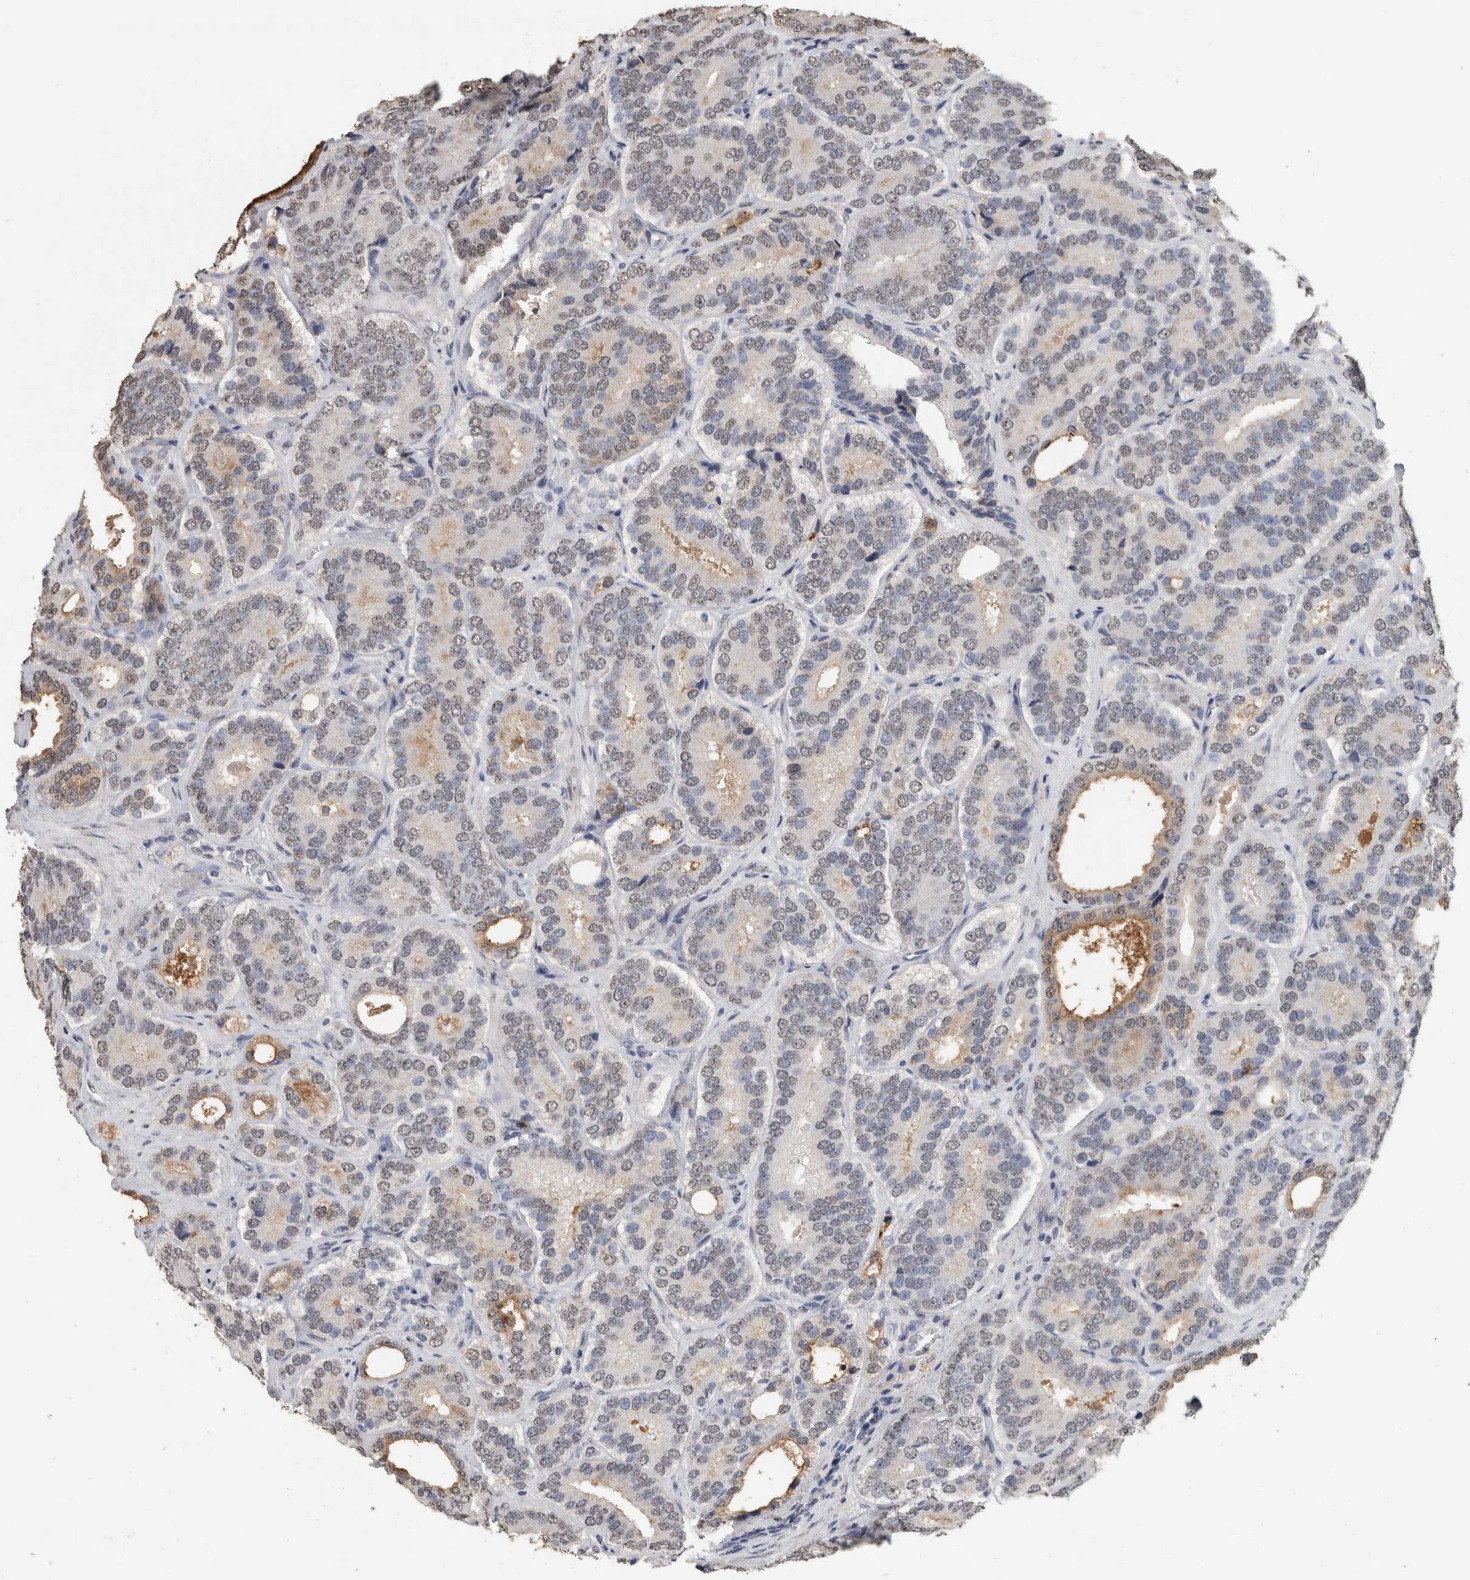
{"staining": {"intensity": "weak", "quantity": "<25%", "location": "cytoplasmic/membranous"}, "tissue": "prostate cancer", "cell_type": "Tumor cells", "image_type": "cancer", "snomed": [{"axis": "morphology", "description": "Adenocarcinoma, High grade"}, {"axis": "topography", "description": "Prostate"}], "caption": "Photomicrograph shows no protein positivity in tumor cells of prostate cancer (adenocarcinoma (high-grade)) tissue.", "gene": "LTBP1", "patient": {"sex": "male", "age": 56}}